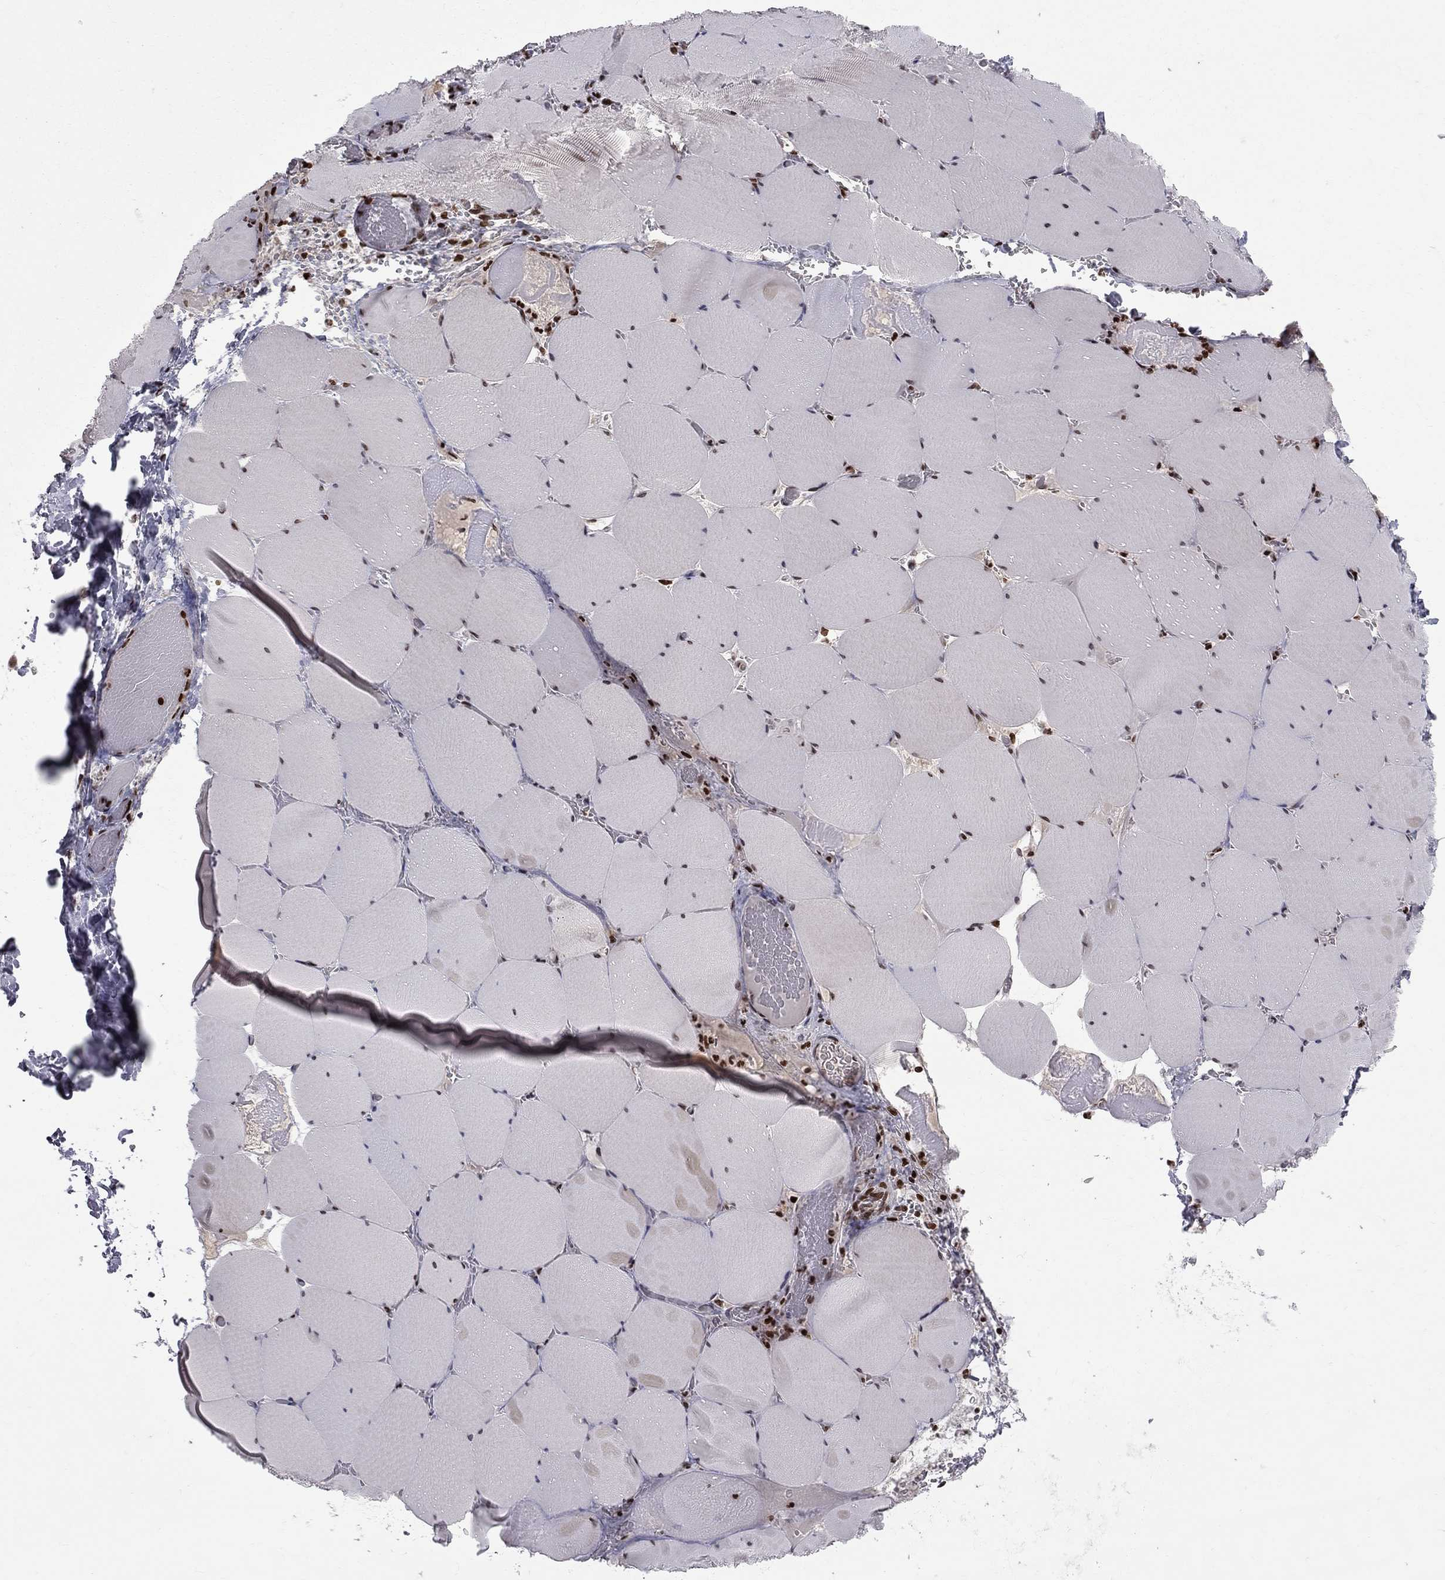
{"staining": {"intensity": "moderate", "quantity": "25%-75%", "location": "nuclear"}, "tissue": "skeletal muscle", "cell_type": "Myocytes", "image_type": "normal", "snomed": [{"axis": "morphology", "description": "Normal tissue, NOS"}, {"axis": "morphology", "description": "Malignant melanoma, Metastatic site"}, {"axis": "topography", "description": "Skeletal muscle"}], "caption": "Immunohistochemistry photomicrograph of normal skeletal muscle stained for a protein (brown), which demonstrates medium levels of moderate nuclear expression in about 25%-75% of myocytes.", "gene": "RNASEH2C", "patient": {"sex": "male", "age": 50}}